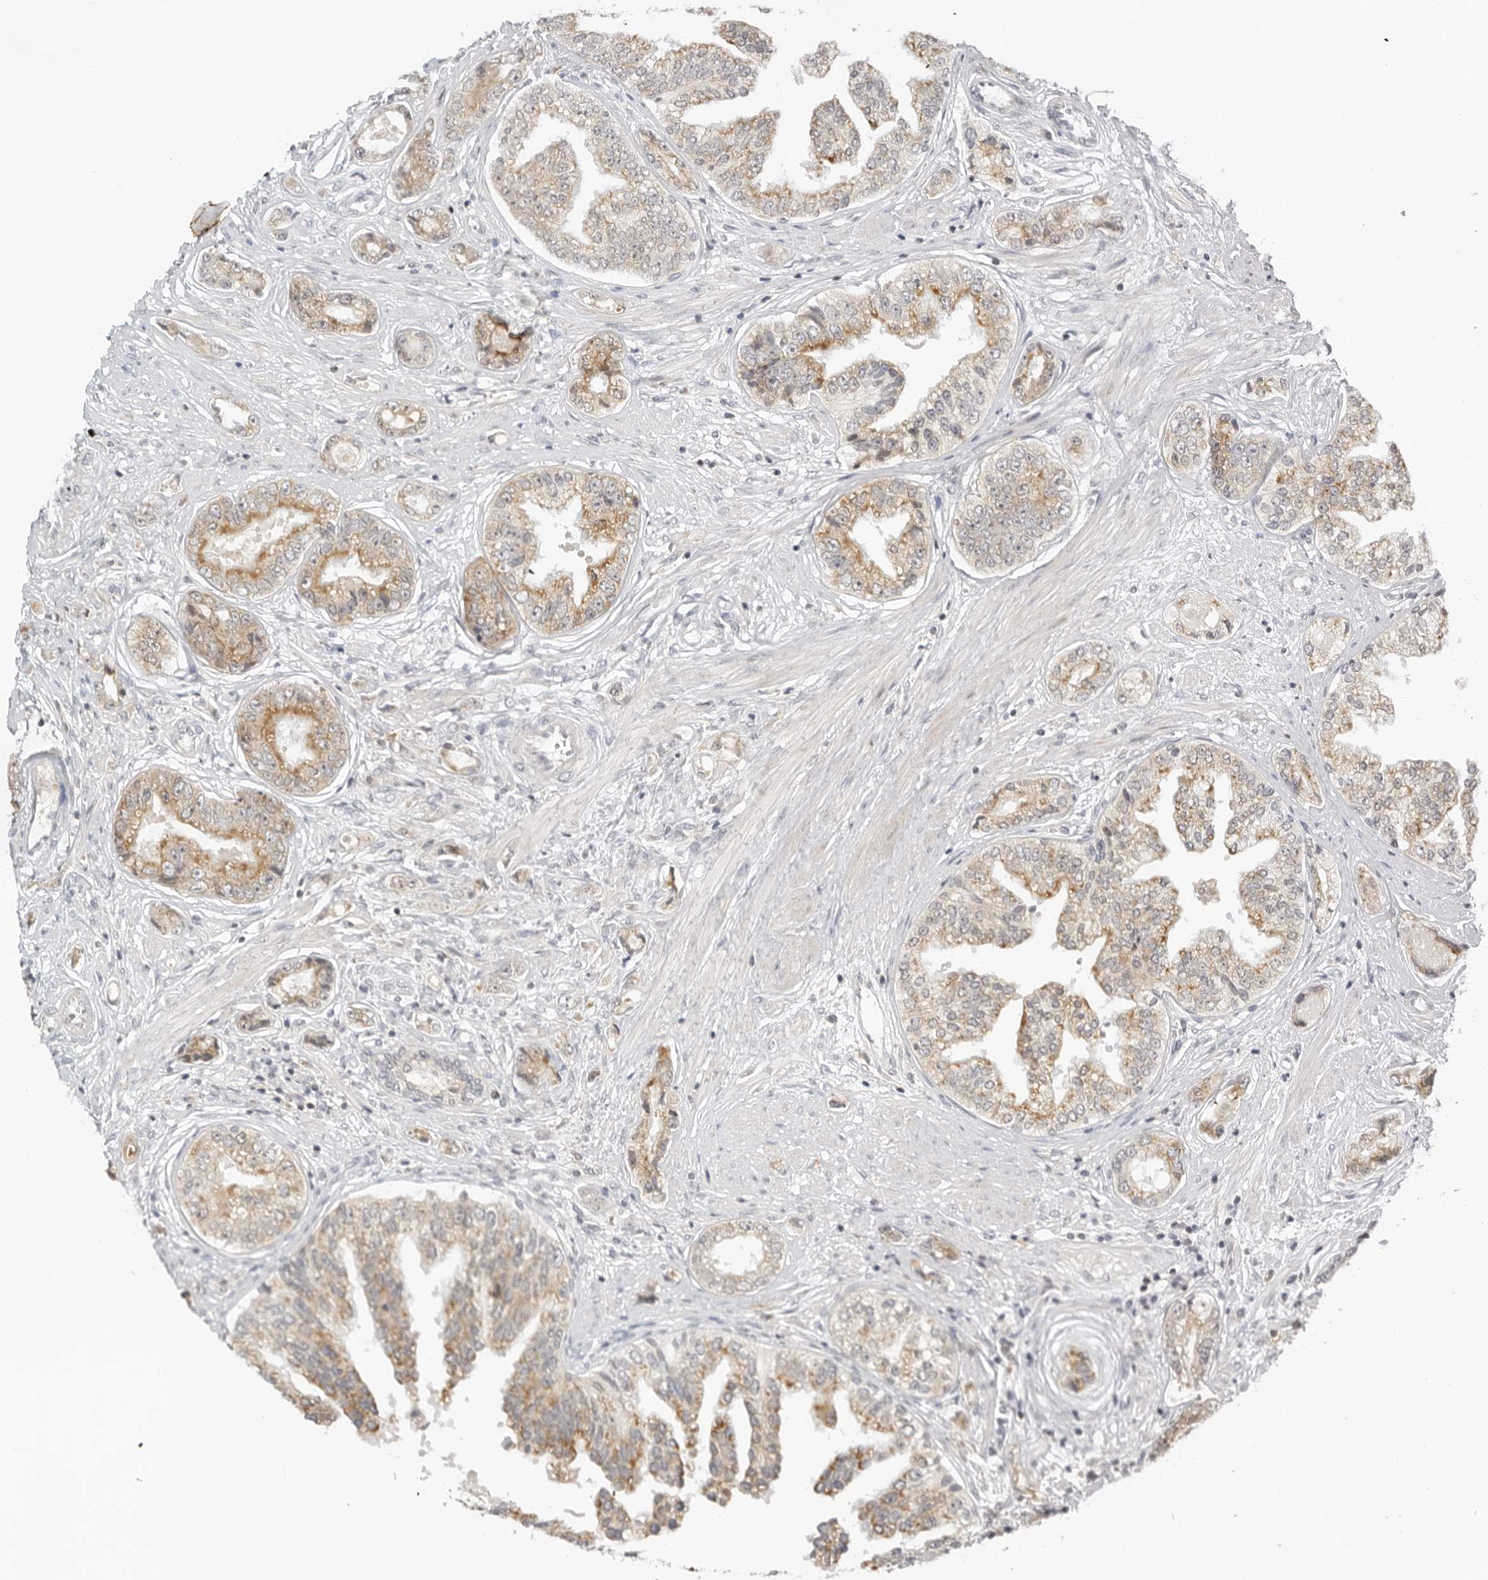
{"staining": {"intensity": "moderate", "quantity": ">75%", "location": "cytoplasmic/membranous"}, "tissue": "prostate cancer", "cell_type": "Tumor cells", "image_type": "cancer", "snomed": [{"axis": "morphology", "description": "Adenocarcinoma, High grade"}, {"axis": "topography", "description": "Prostate"}], "caption": "The immunohistochemical stain highlights moderate cytoplasmic/membranous positivity in tumor cells of prostate cancer (adenocarcinoma (high-grade)) tissue.", "gene": "ACP6", "patient": {"sex": "male", "age": 61}}